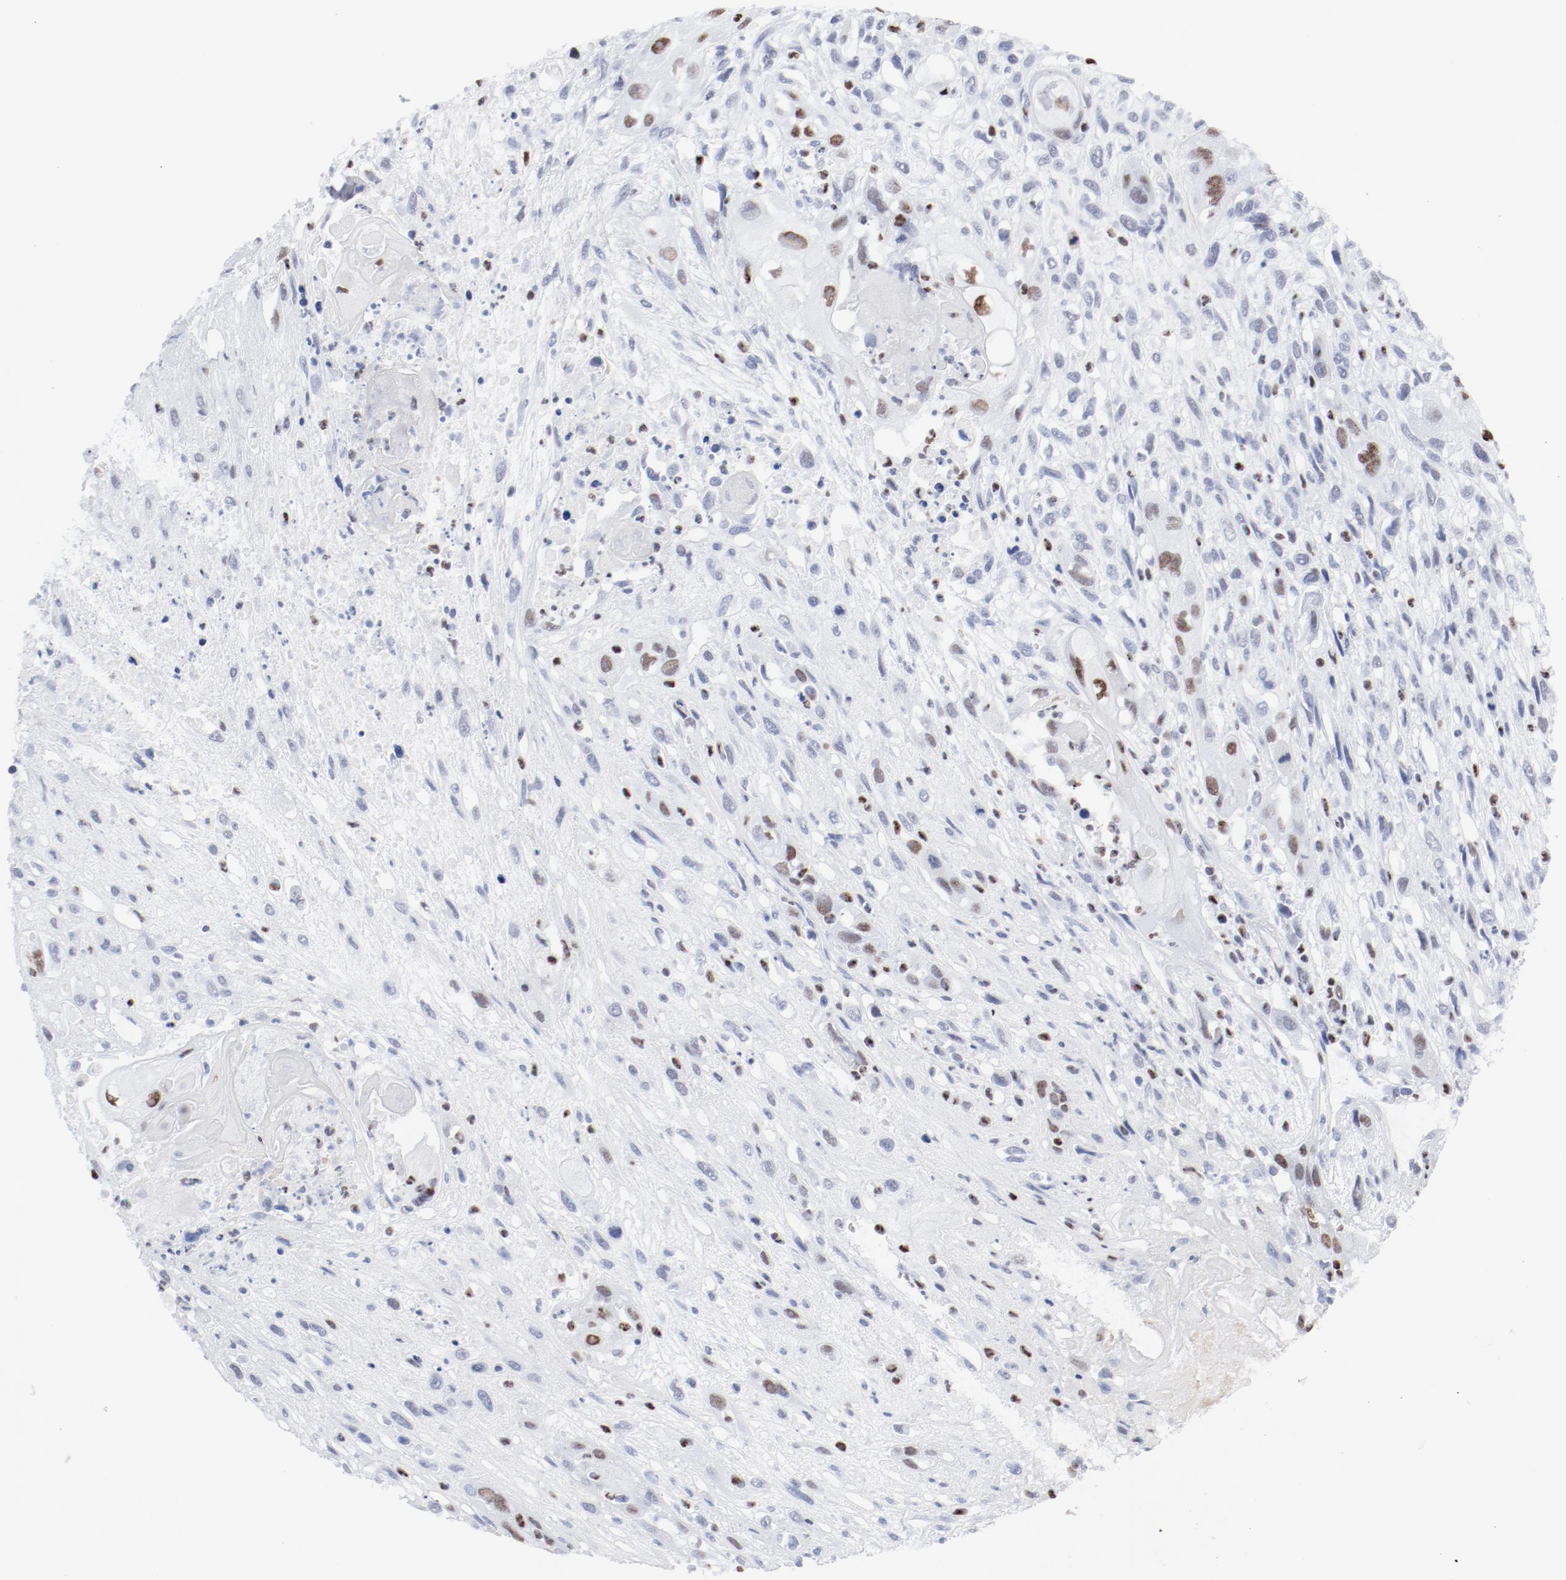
{"staining": {"intensity": "moderate", "quantity": "<25%", "location": "nuclear"}, "tissue": "head and neck cancer", "cell_type": "Tumor cells", "image_type": "cancer", "snomed": [{"axis": "morphology", "description": "Necrosis, NOS"}, {"axis": "morphology", "description": "Neoplasm, malignant, NOS"}, {"axis": "topography", "description": "Salivary gland"}, {"axis": "topography", "description": "Head-Neck"}], "caption": "Moderate nuclear positivity for a protein is identified in about <25% of tumor cells of head and neck cancer (neoplasm (malignant)) using IHC.", "gene": "SMARCC2", "patient": {"sex": "male", "age": 43}}